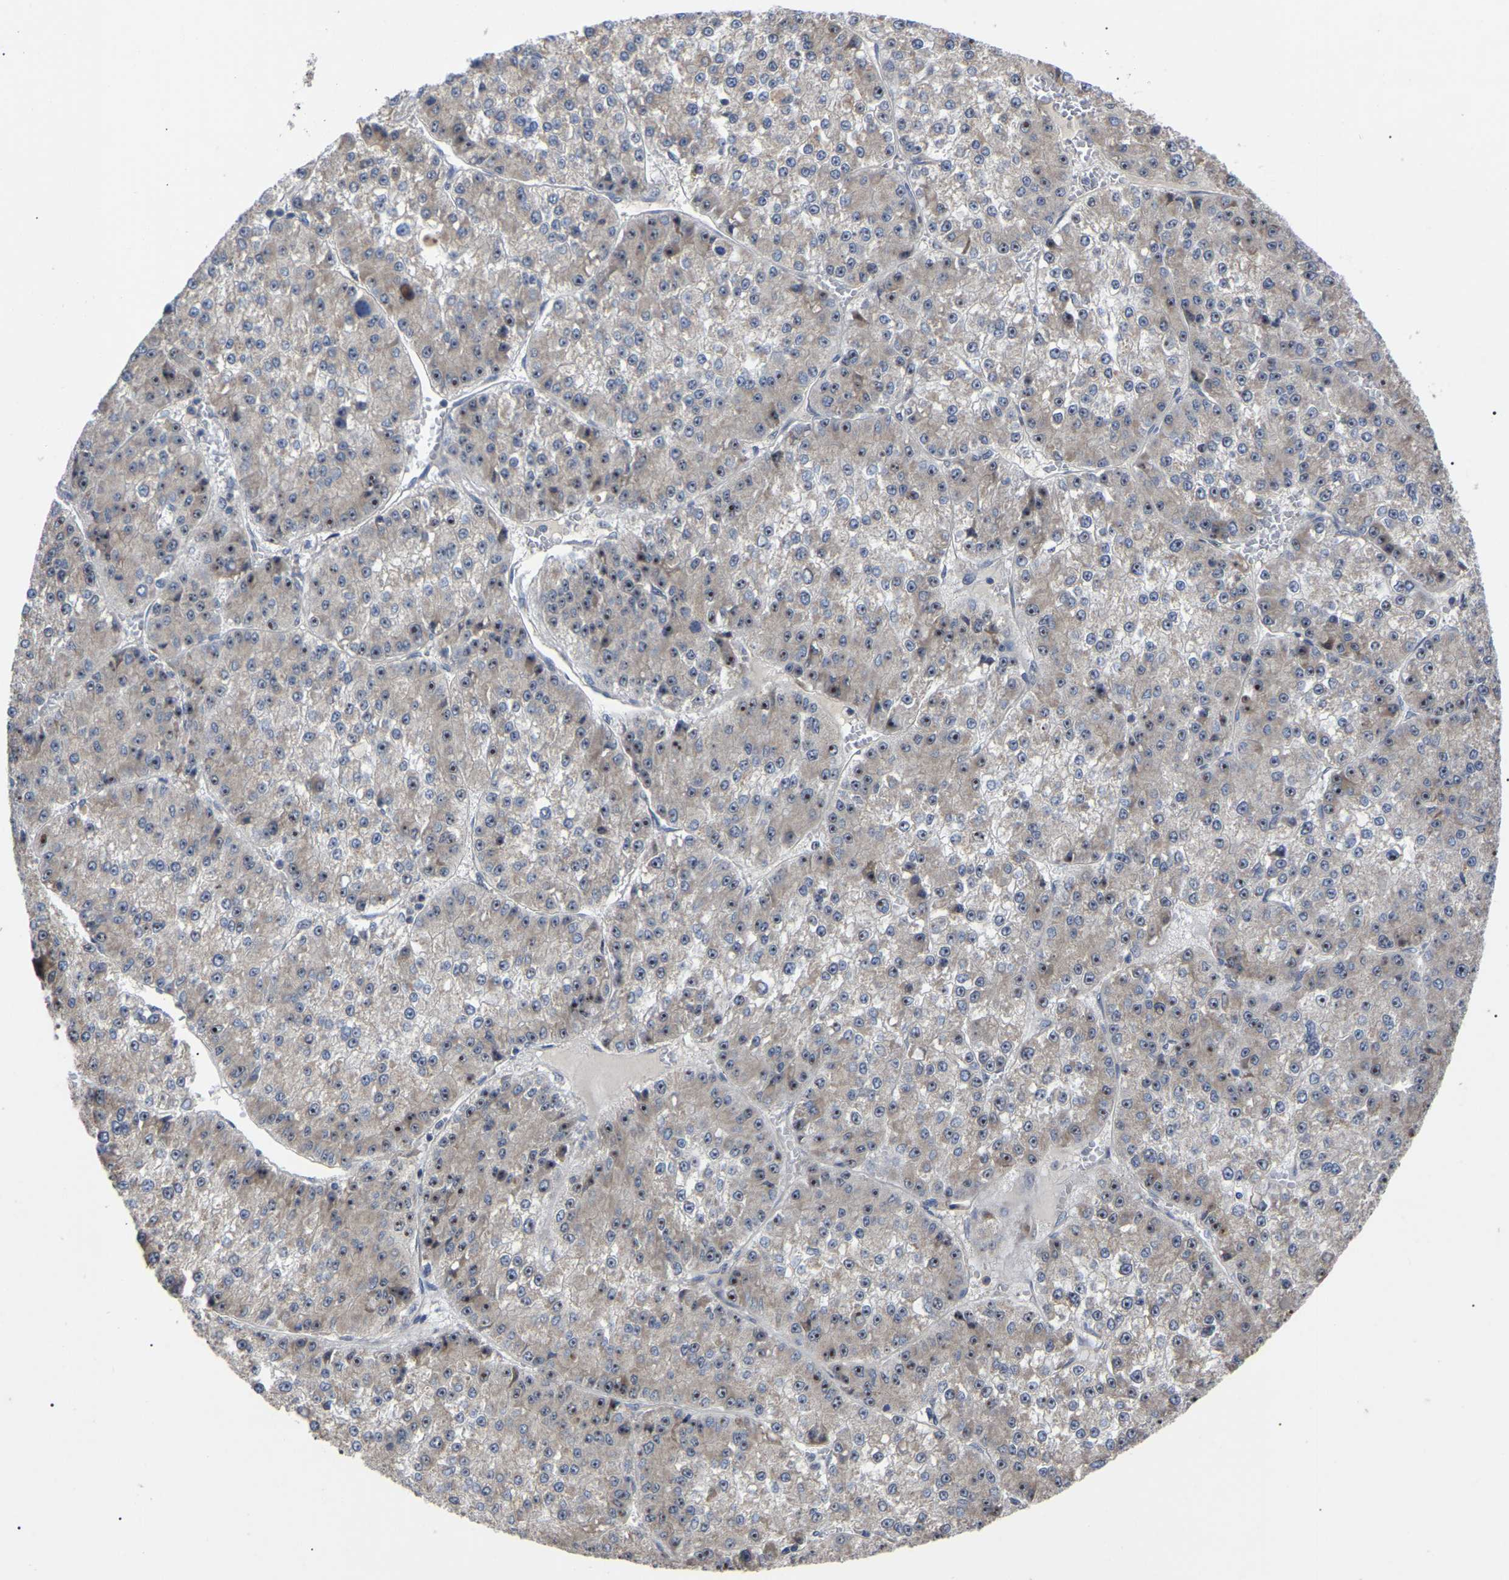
{"staining": {"intensity": "moderate", "quantity": "25%-75%", "location": "nuclear"}, "tissue": "liver cancer", "cell_type": "Tumor cells", "image_type": "cancer", "snomed": [{"axis": "morphology", "description": "Carcinoma, Hepatocellular, NOS"}, {"axis": "topography", "description": "Liver"}], "caption": "Moderate nuclear protein staining is present in approximately 25%-75% of tumor cells in liver cancer.", "gene": "NOP53", "patient": {"sex": "female", "age": 73}}